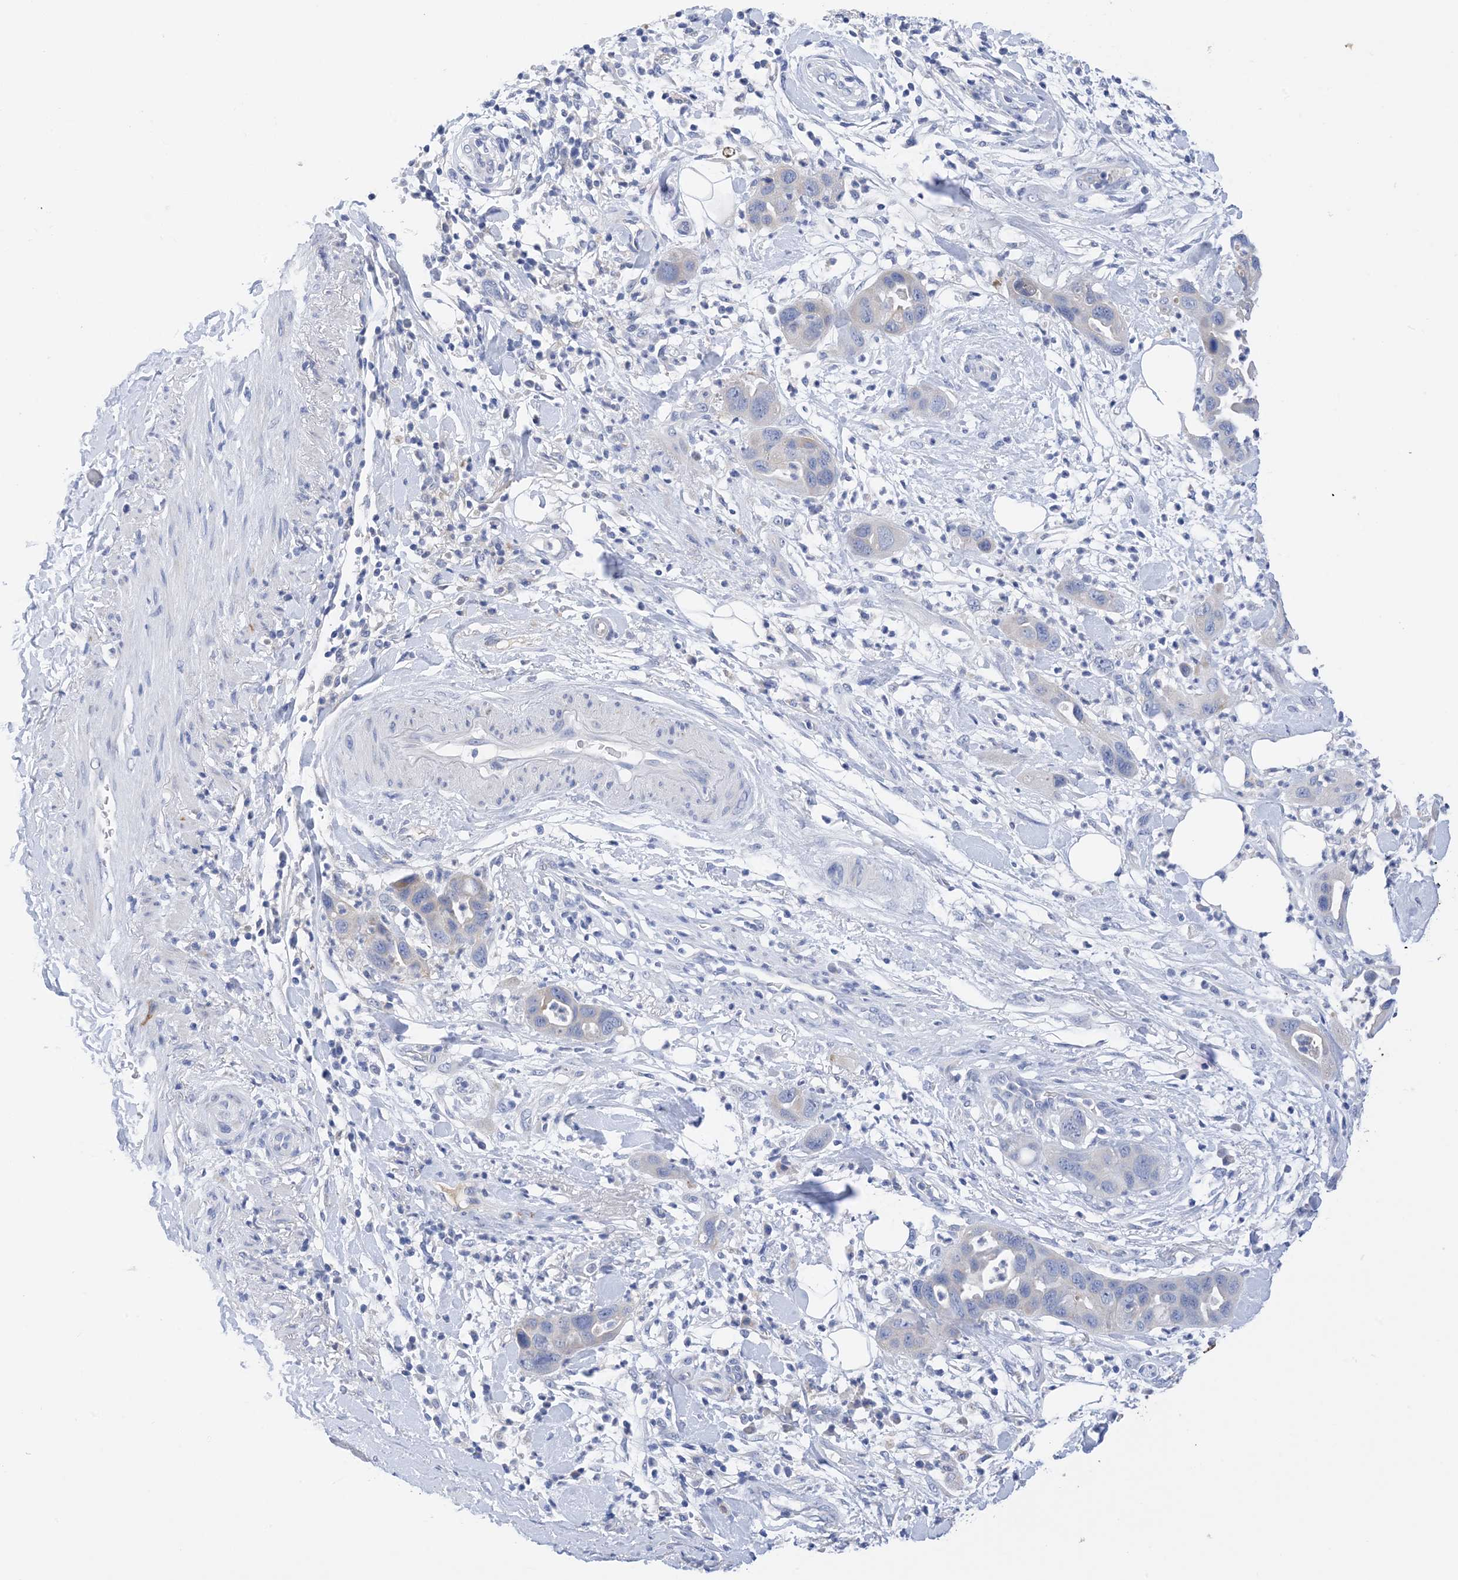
{"staining": {"intensity": "negative", "quantity": "none", "location": "none"}, "tissue": "pancreatic cancer", "cell_type": "Tumor cells", "image_type": "cancer", "snomed": [{"axis": "morphology", "description": "Adenocarcinoma, NOS"}, {"axis": "topography", "description": "Pancreas"}], "caption": "This is an immunohistochemistry histopathology image of human adenocarcinoma (pancreatic). There is no positivity in tumor cells.", "gene": "PLK4", "patient": {"sex": "female", "age": 71}}